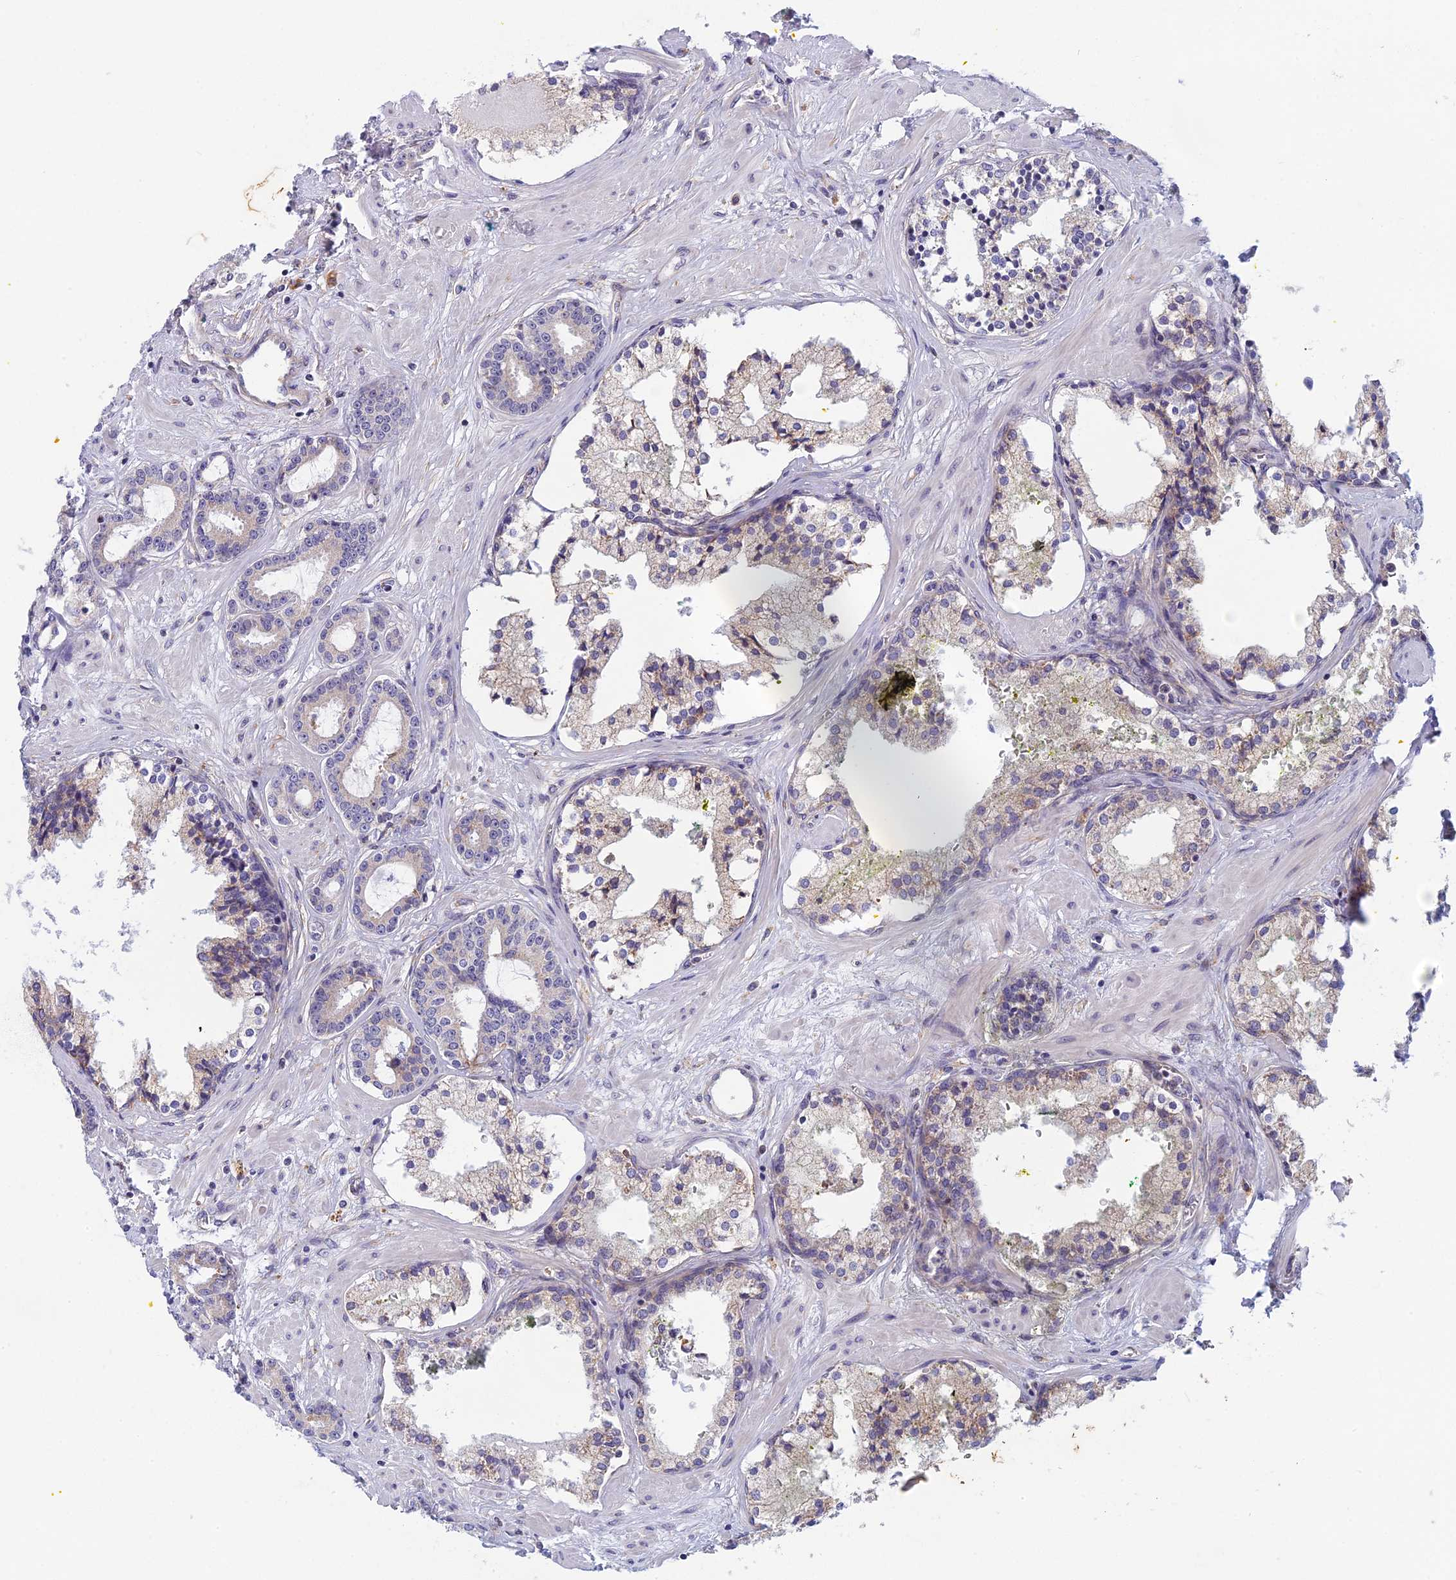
{"staining": {"intensity": "negative", "quantity": "none", "location": "none"}, "tissue": "prostate cancer", "cell_type": "Tumor cells", "image_type": "cancer", "snomed": [{"axis": "morphology", "description": "Adenocarcinoma, High grade"}, {"axis": "topography", "description": "Prostate"}], "caption": "An immunohistochemistry (IHC) photomicrograph of prostate cancer (high-grade adenocarcinoma) is shown. There is no staining in tumor cells of prostate cancer (high-grade adenocarcinoma).", "gene": "DDX51", "patient": {"sex": "male", "age": 58}}